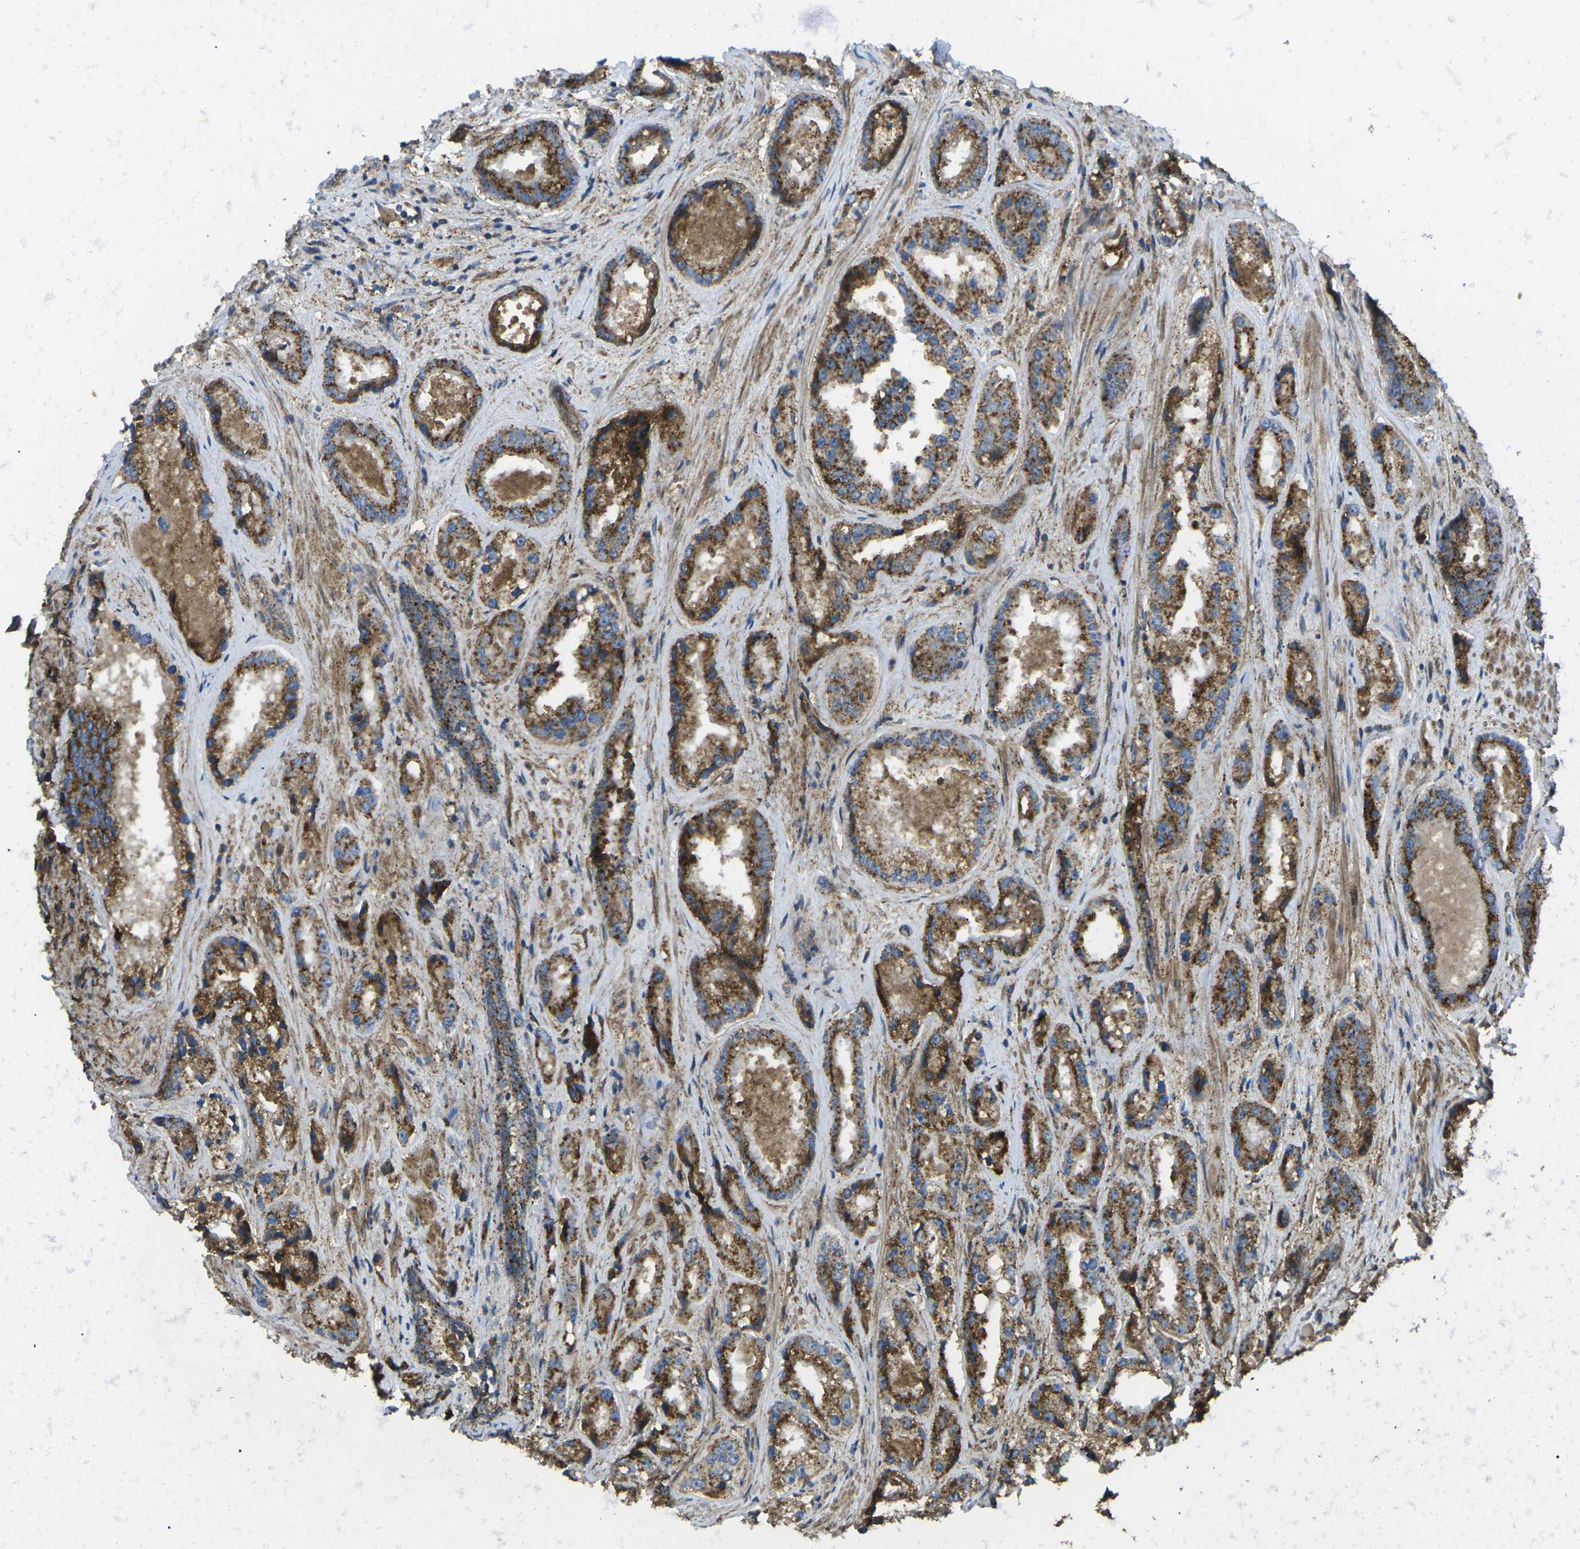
{"staining": {"intensity": "strong", "quantity": ">75%", "location": "cytoplasmic/membranous"}, "tissue": "prostate cancer", "cell_type": "Tumor cells", "image_type": "cancer", "snomed": [{"axis": "morphology", "description": "Adenocarcinoma, High grade"}, {"axis": "topography", "description": "Prostate"}], "caption": "About >75% of tumor cells in prostate high-grade adenocarcinoma demonstrate strong cytoplasmic/membranous protein staining as visualized by brown immunohistochemical staining.", "gene": "CHMP3", "patient": {"sex": "male", "age": 61}}